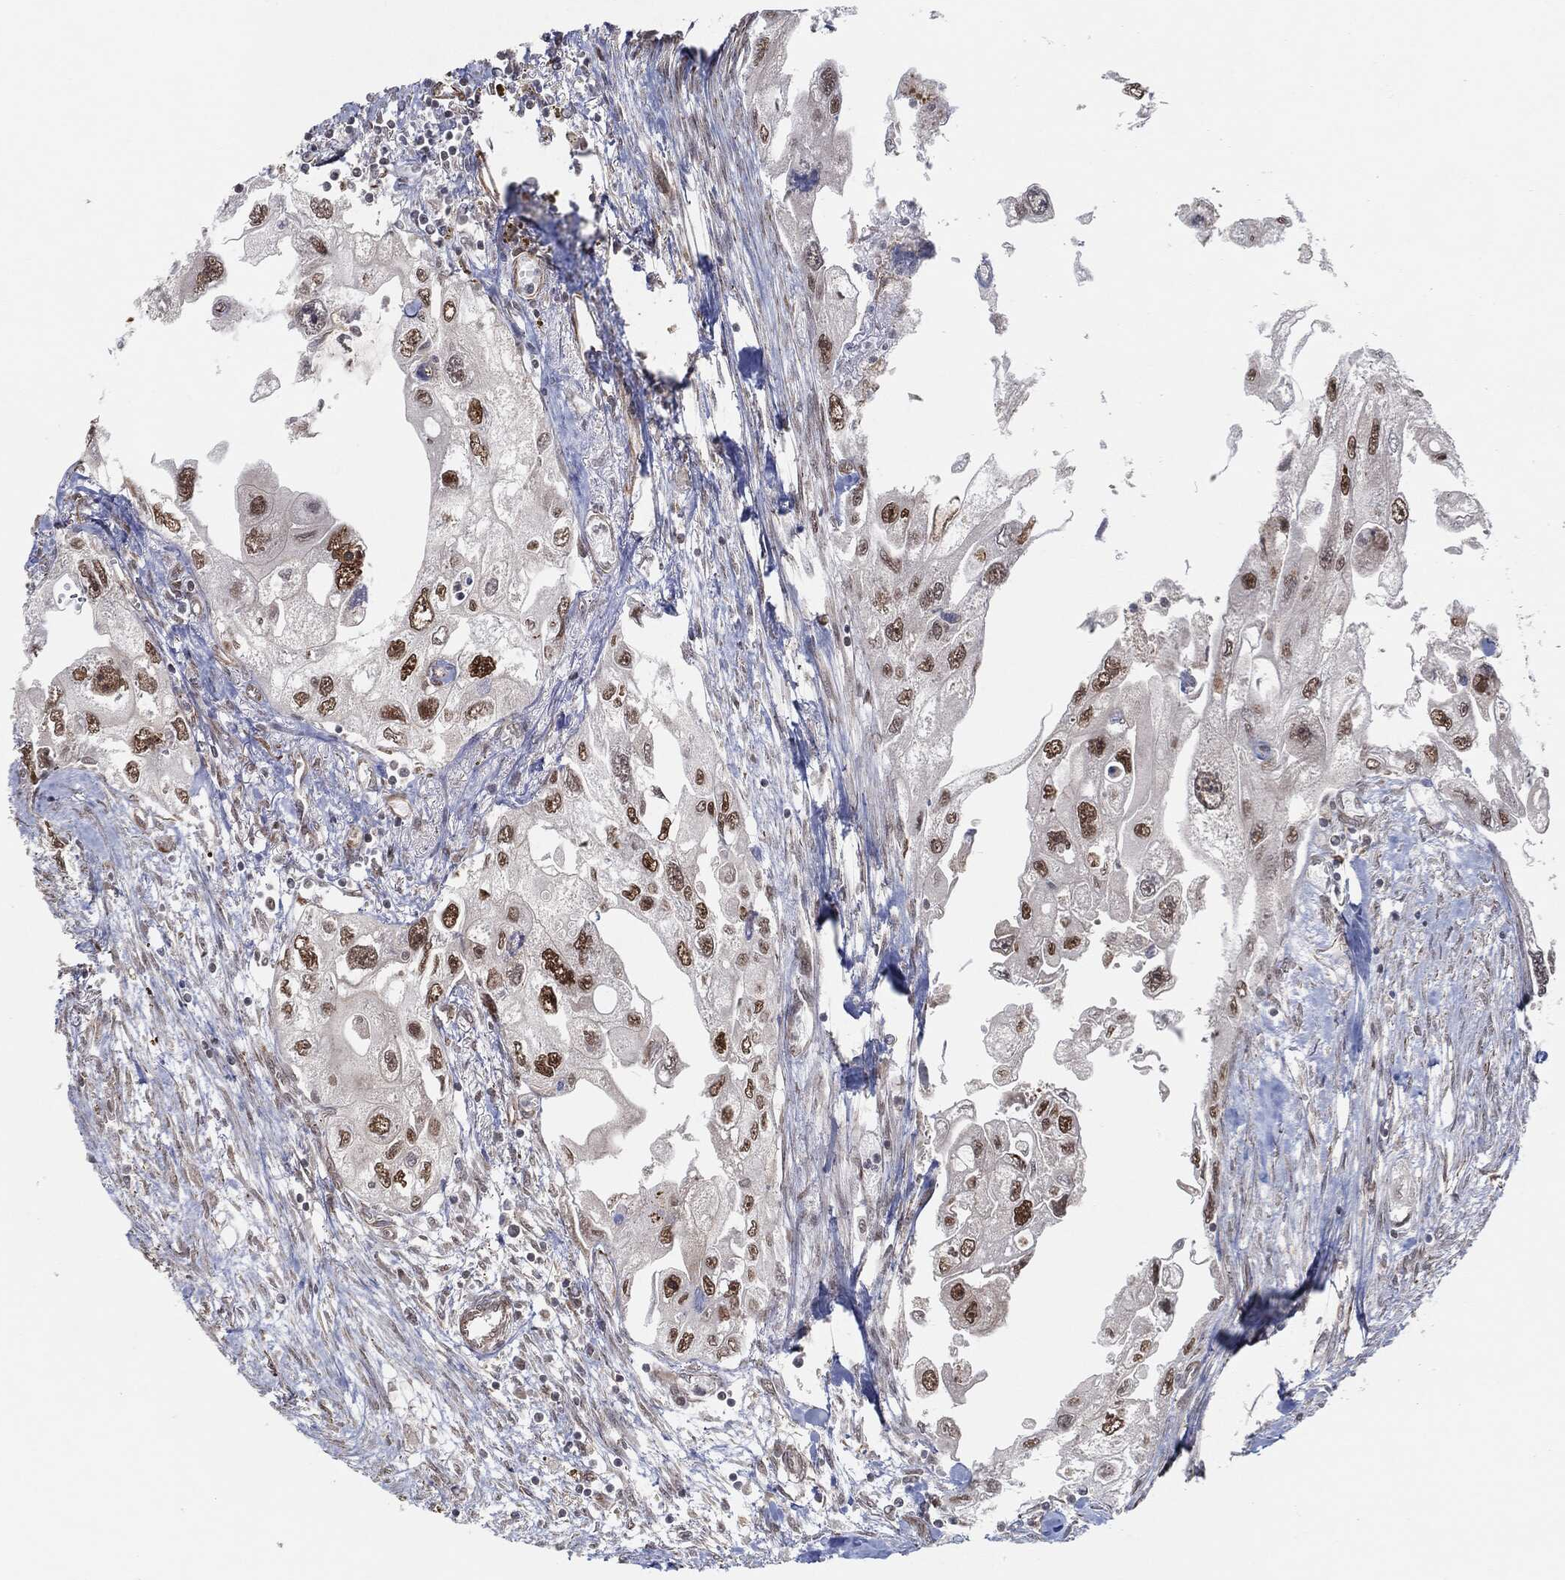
{"staining": {"intensity": "strong", "quantity": "25%-75%", "location": "cytoplasmic/membranous"}, "tissue": "urothelial cancer", "cell_type": "Tumor cells", "image_type": "cancer", "snomed": [{"axis": "morphology", "description": "Urothelial carcinoma, High grade"}, {"axis": "topography", "description": "Urinary bladder"}], "caption": "A high amount of strong cytoplasmic/membranous expression is seen in about 25%-75% of tumor cells in urothelial carcinoma (high-grade) tissue.", "gene": "TP53RK", "patient": {"sex": "male", "age": 59}}